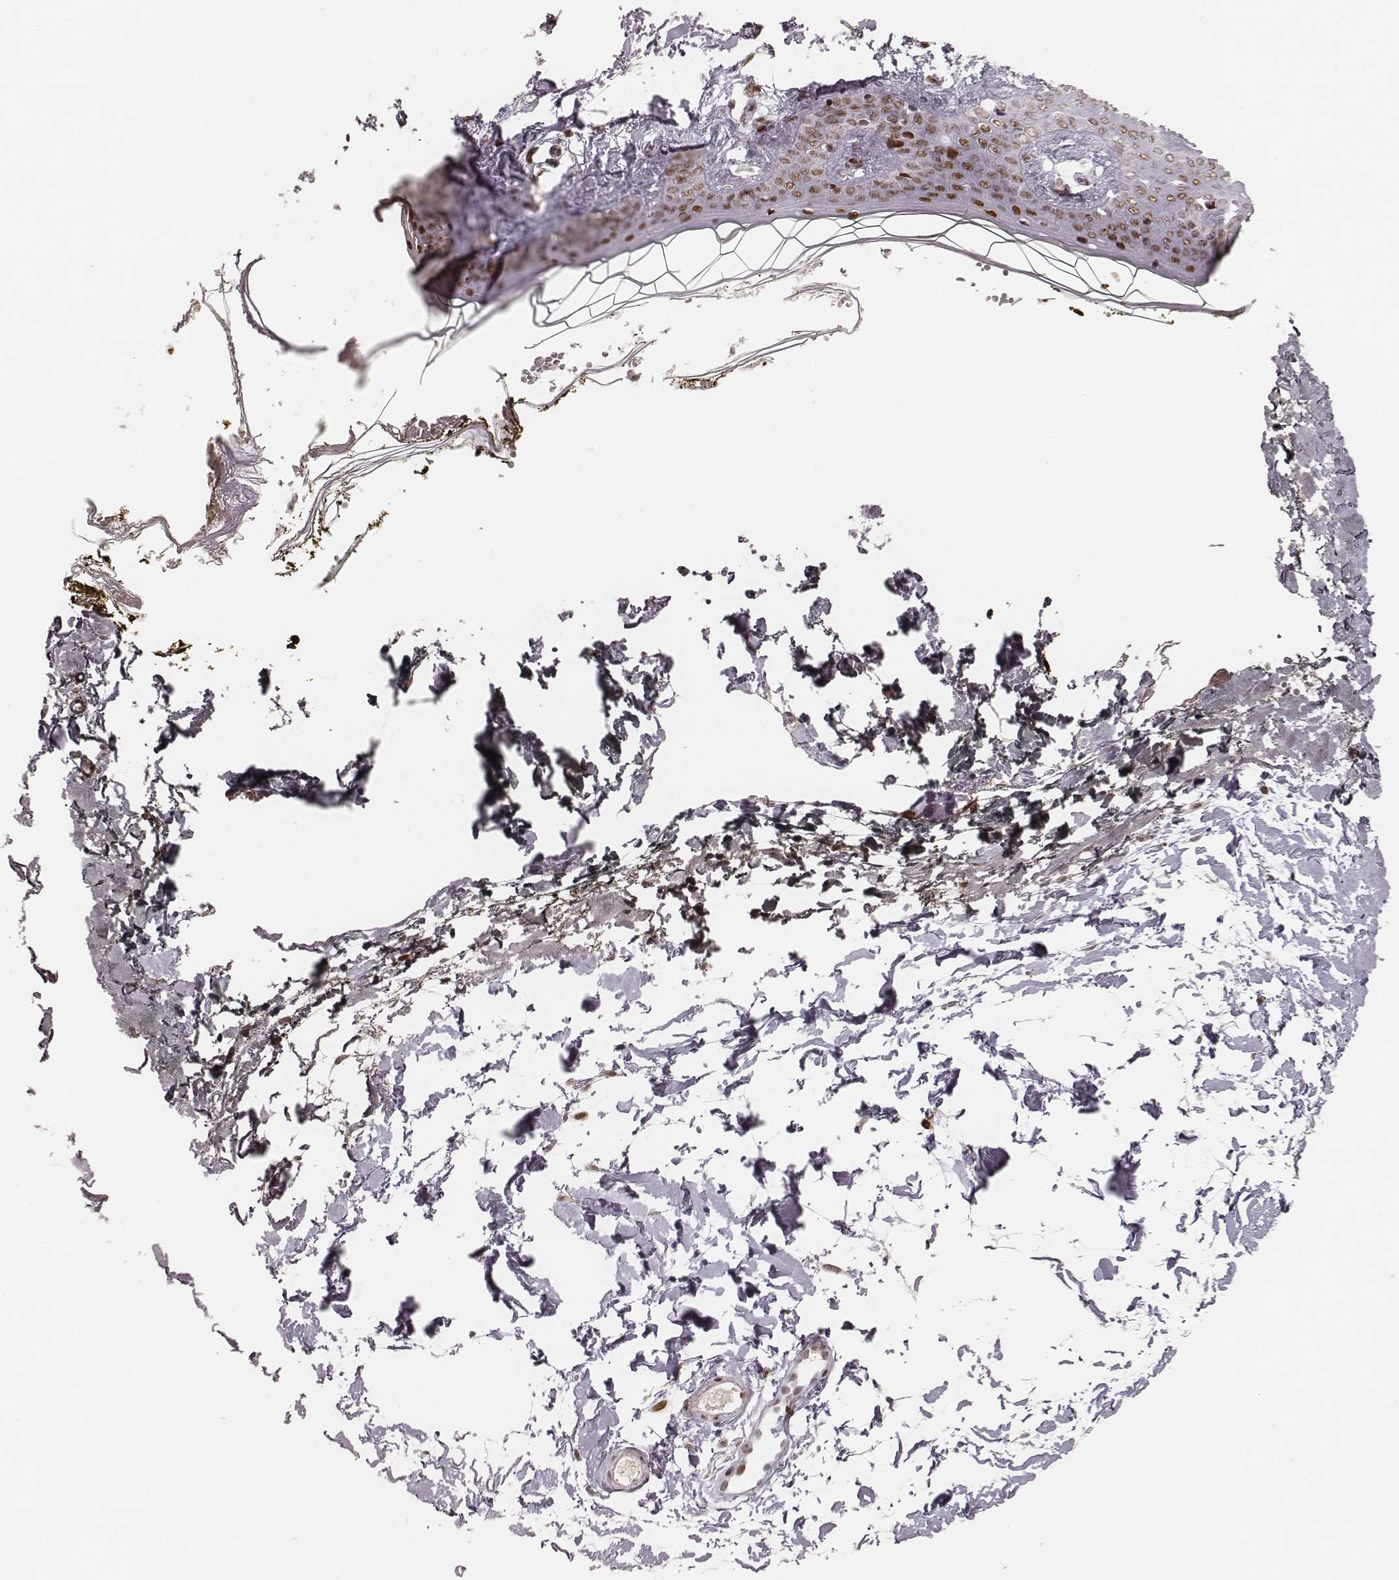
{"staining": {"intensity": "moderate", "quantity": ">75%", "location": "nuclear"}, "tissue": "skin", "cell_type": "Fibroblasts", "image_type": "normal", "snomed": [{"axis": "morphology", "description": "Normal tissue, NOS"}, {"axis": "topography", "description": "Skin"}], "caption": "Immunohistochemistry (IHC) photomicrograph of normal skin: skin stained using IHC demonstrates medium levels of moderate protein expression localized specifically in the nuclear of fibroblasts, appearing as a nuclear brown color.", "gene": "HNRNPC", "patient": {"sex": "female", "age": 34}}